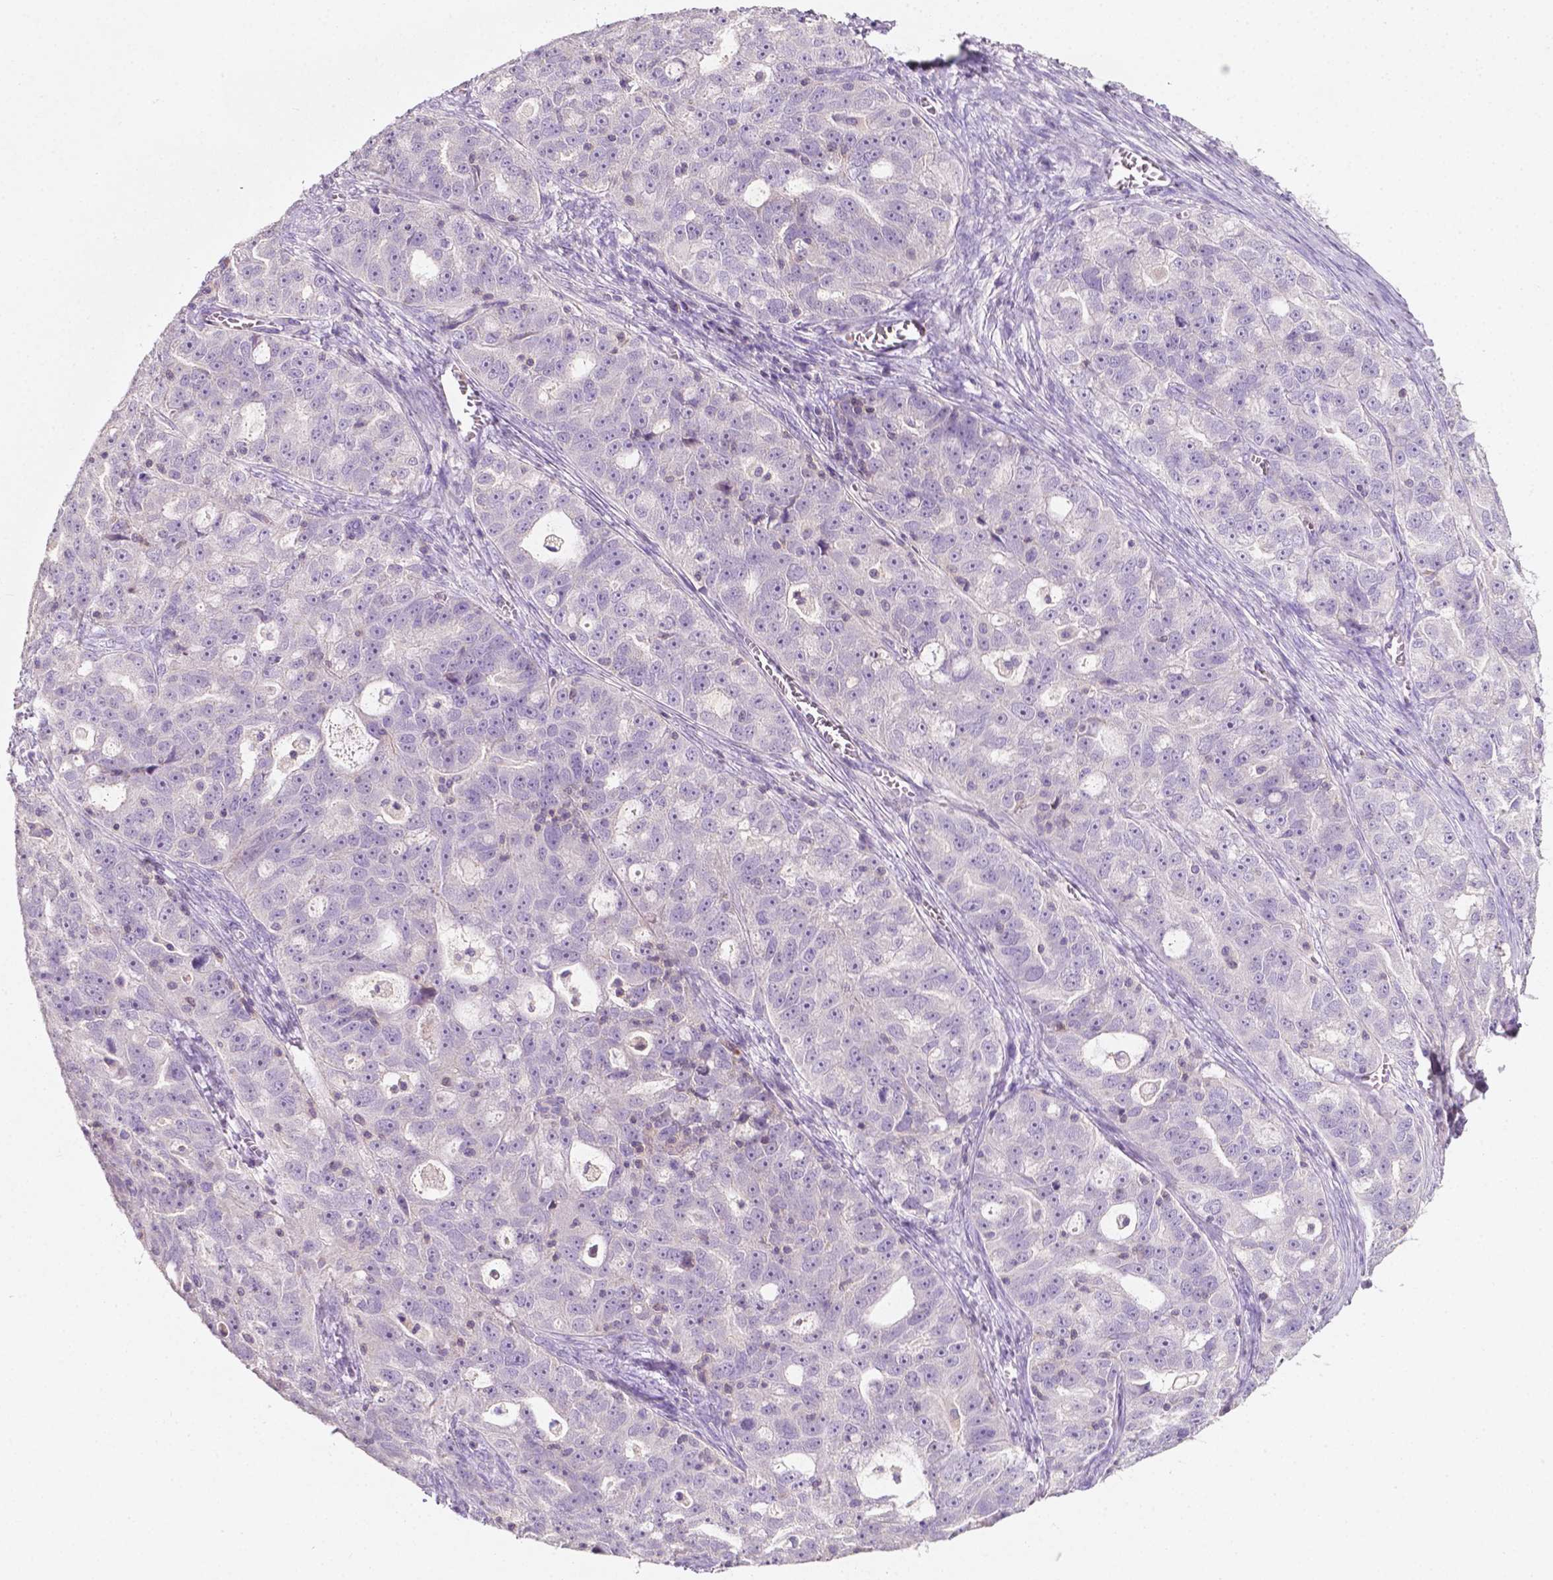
{"staining": {"intensity": "negative", "quantity": "none", "location": "none"}, "tissue": "ovarian cancer", "cell_type": "Tumor cells", "image_type": "cancer", "snomed": [{"axis": "morphology", "description": "Cystadenocarcinoma, serous, NOS"}, {"axis": "topography", "description": "Ovary"}], "caption": "An immunohistochemistry (IHC) micrograph of ovarian cancer (serous cystadenocarcinoma) is shown. There is no staining in tumor cells of ovarian cancer (serous cystadenocarcinoma).", "gene": "EGFR", "patient": {"sex": "female", "age": 51}}